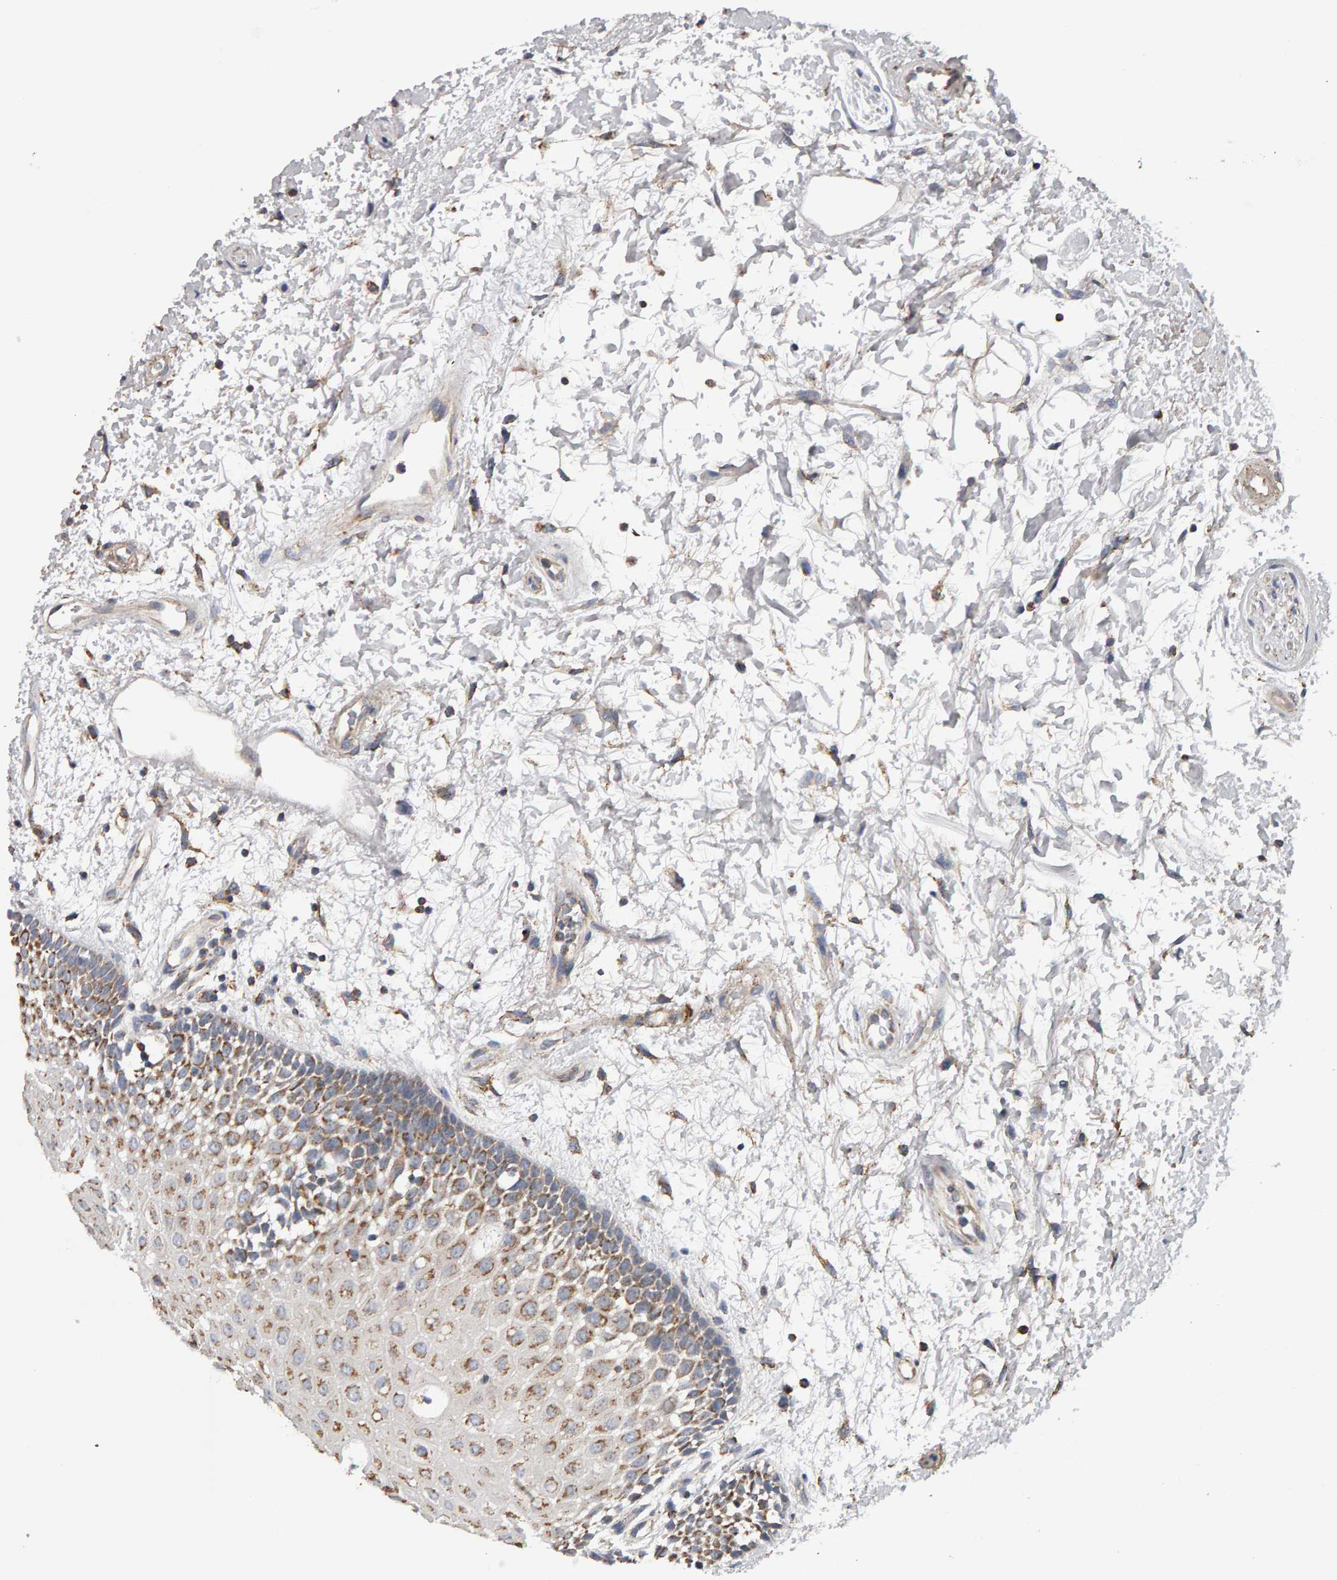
{"staining": {"intensity": "weak", "quantity": ">75%", "location": "cytoplasmic/membranous"}, "tissue": "oral mucosa", "cell_type": "Squamous epithelial cells", "image_type": "normal", "snomed": [{"axis": "morphology", "description": "Normal tissue, NOS"}, {"axis": "topography", "description": "Skeletal muscle"}, {"axis": "topography", "description": "Oral tissue"}, {"axis": "topography", "description": "Peripheral nerve tissue"}], "caption": "Human oral mucosa stained for a protein (brown) reveals weak cytoplasmic/membranous positive expression in approximately >75% of squamous epithelial cells.", "gene": "TOM1L1", "patient": {"sex": "female", "age": 84}}